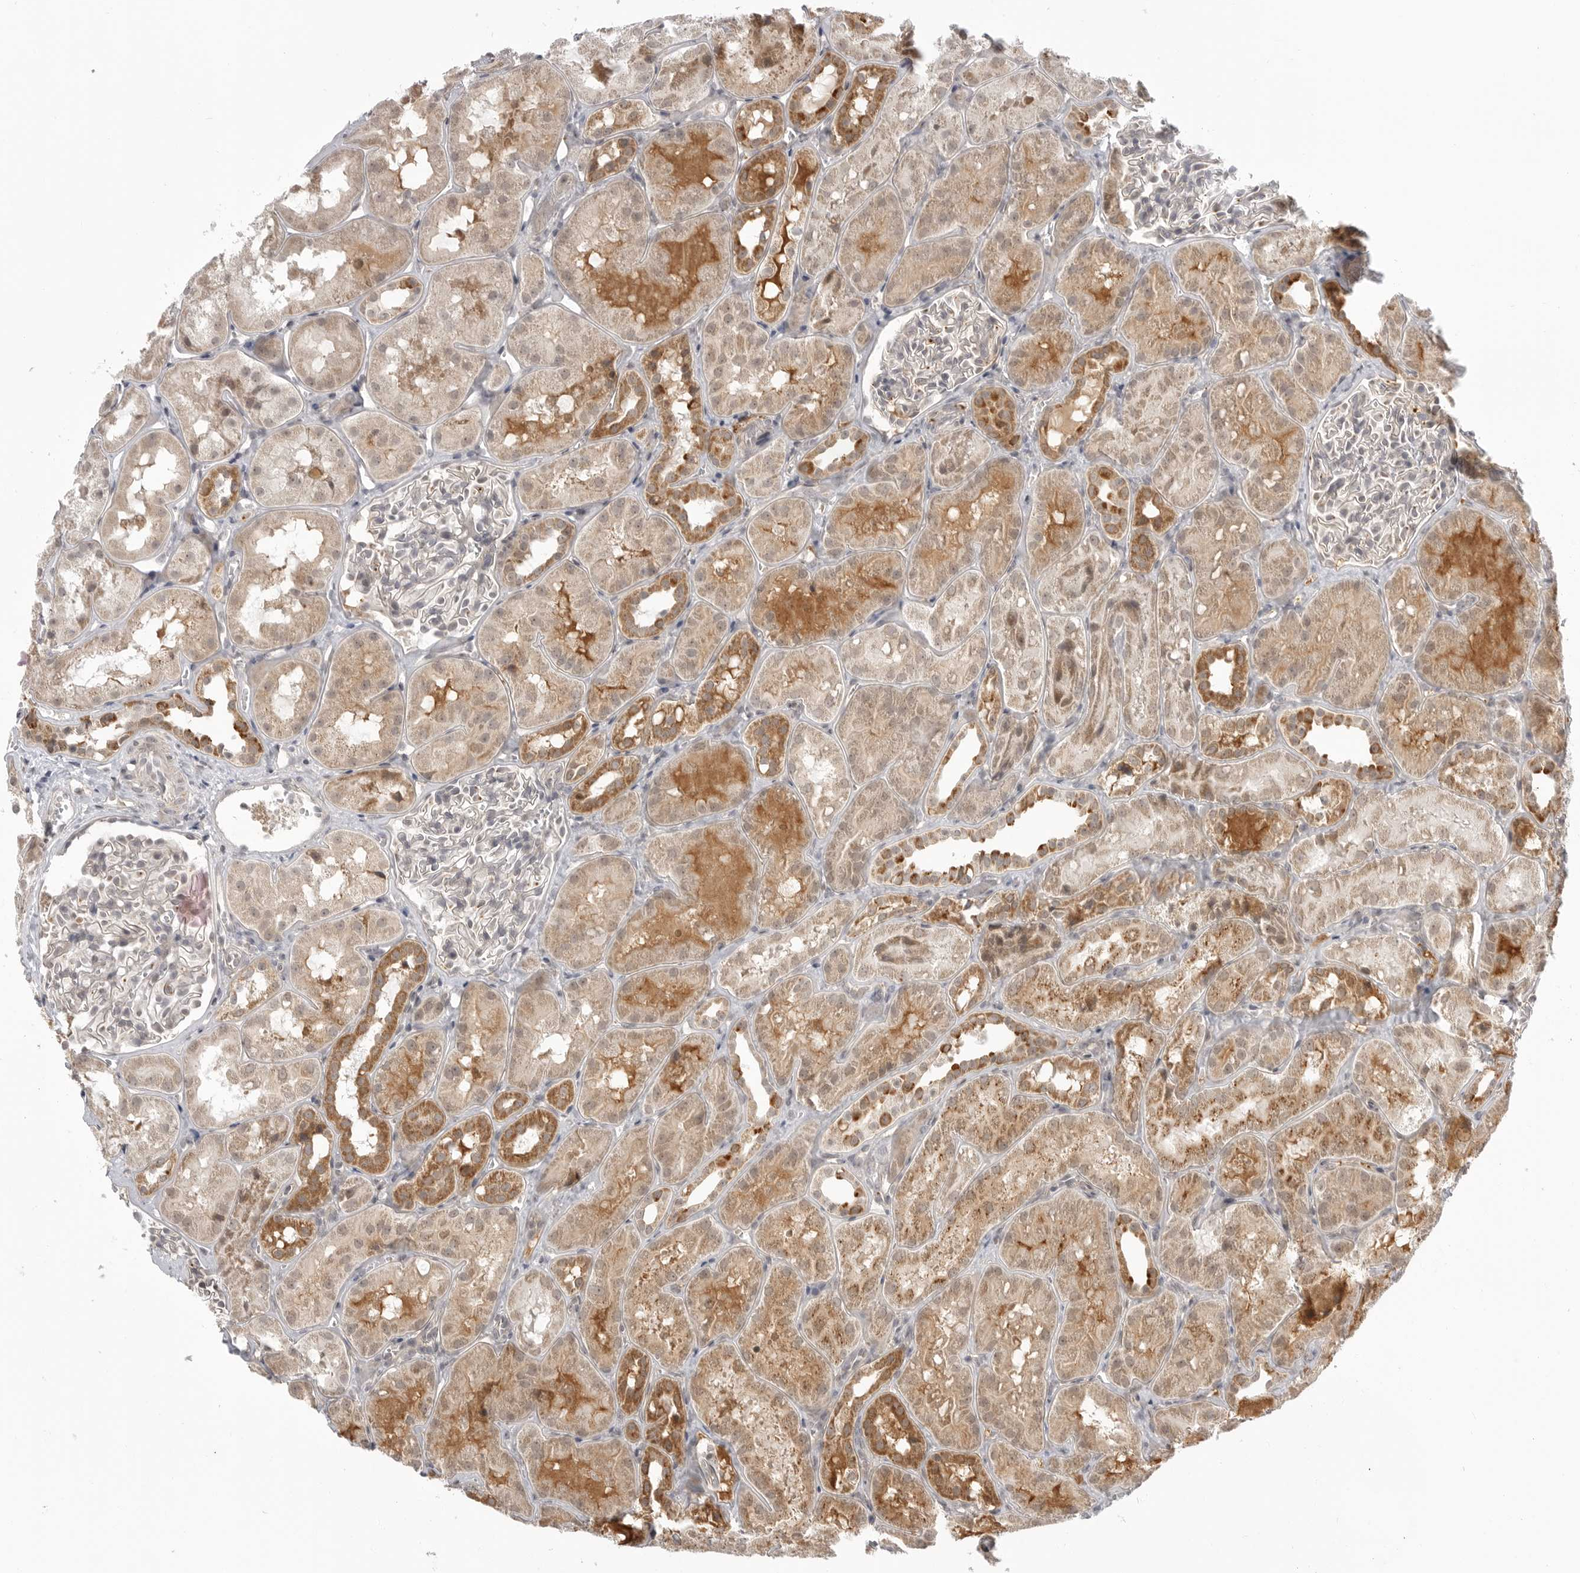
{"staining": {"intensity": "negative", "quantity": "none", "location": "none"}, "tissue": "kidney", "cell_type": "Cells in glomeruli", "image_type": "normal", "snomed": [{"axis": "morphology", "description": "Normal tissue, NOS"}, {"axis": "topography", "description": "Kidney"}], "caption": "This histopathology image is of unremarkable kidney stained with immunohistochemistry to label a protein in brown with the nuclei are counter-stained blue. There is no positivity in cells in glomeruli. (DAB (3,3'-diaminobenzidine) IHC visualized using brightfield microscopy, high magnification).", "gene": "KALRN", "patient": {"sex": "male", "age": 16}}